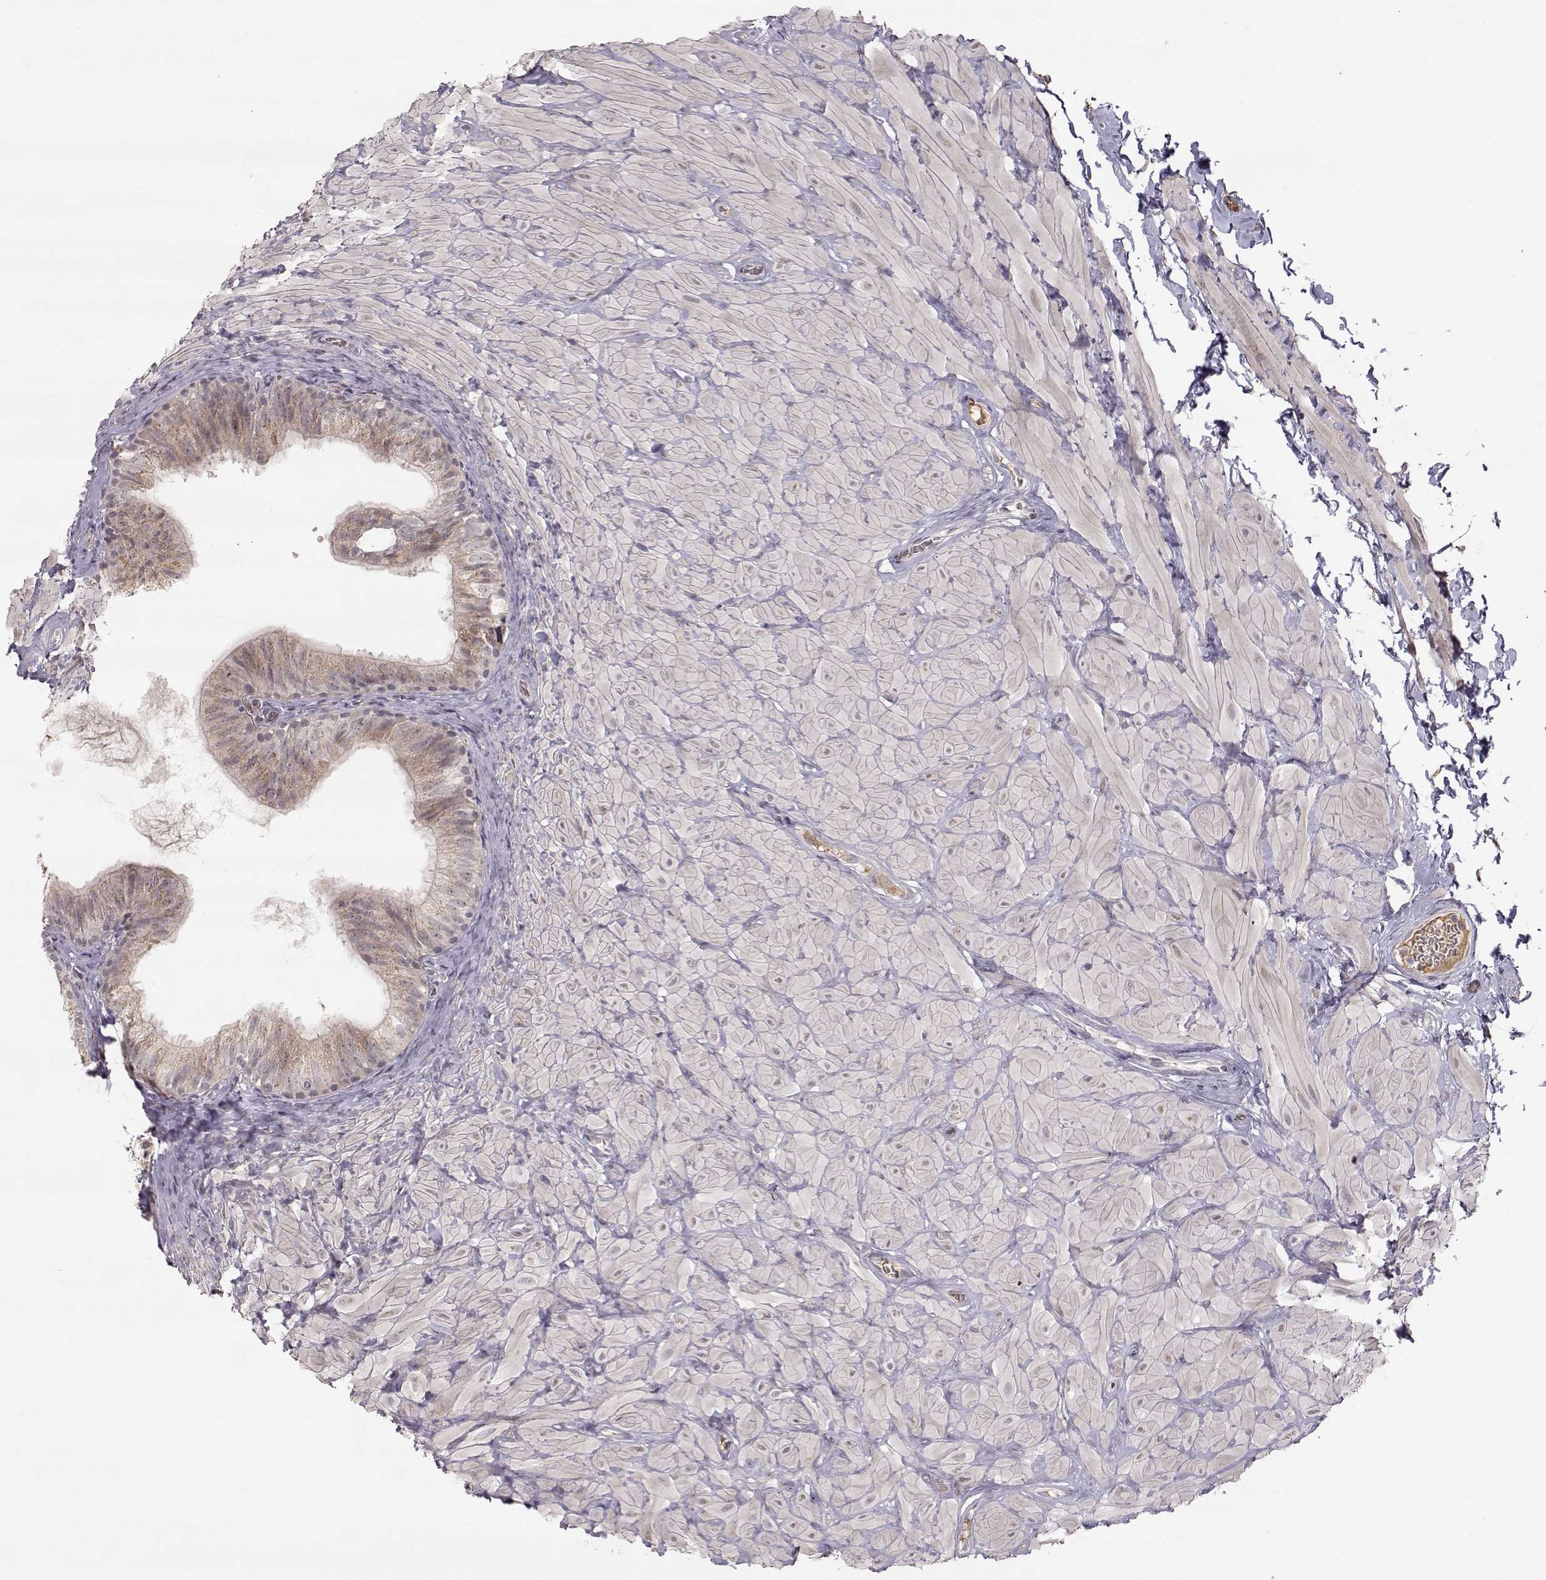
{"staining": {"intensity": "weak", "quantity": ">75%", "location": "cytoplasmic/membranous"}, "tissue": "epididymis", "cell_type": "Glandular cells", "image_type": "normal", "snomed": [{"axis": "morphology", "description": "Normal tissue, NOS"}, {"axis": "topography", "description": "Epididymis"}, {"axis": "topography", "description": "Vas deferens"}], "caption": "Immunohistochemical staining of unremarkable epididymis shows >75% levels of weak cytoplasmic/membranous protein positivity in approximately >75% of glandular cells. The protein of interest is stained brown, and the nuclei are stained in blue (DAB IHC with brightfield microscopy, high magnification).", "gene": "PNMT", "patient": {"sex": "male", "age": 23}}